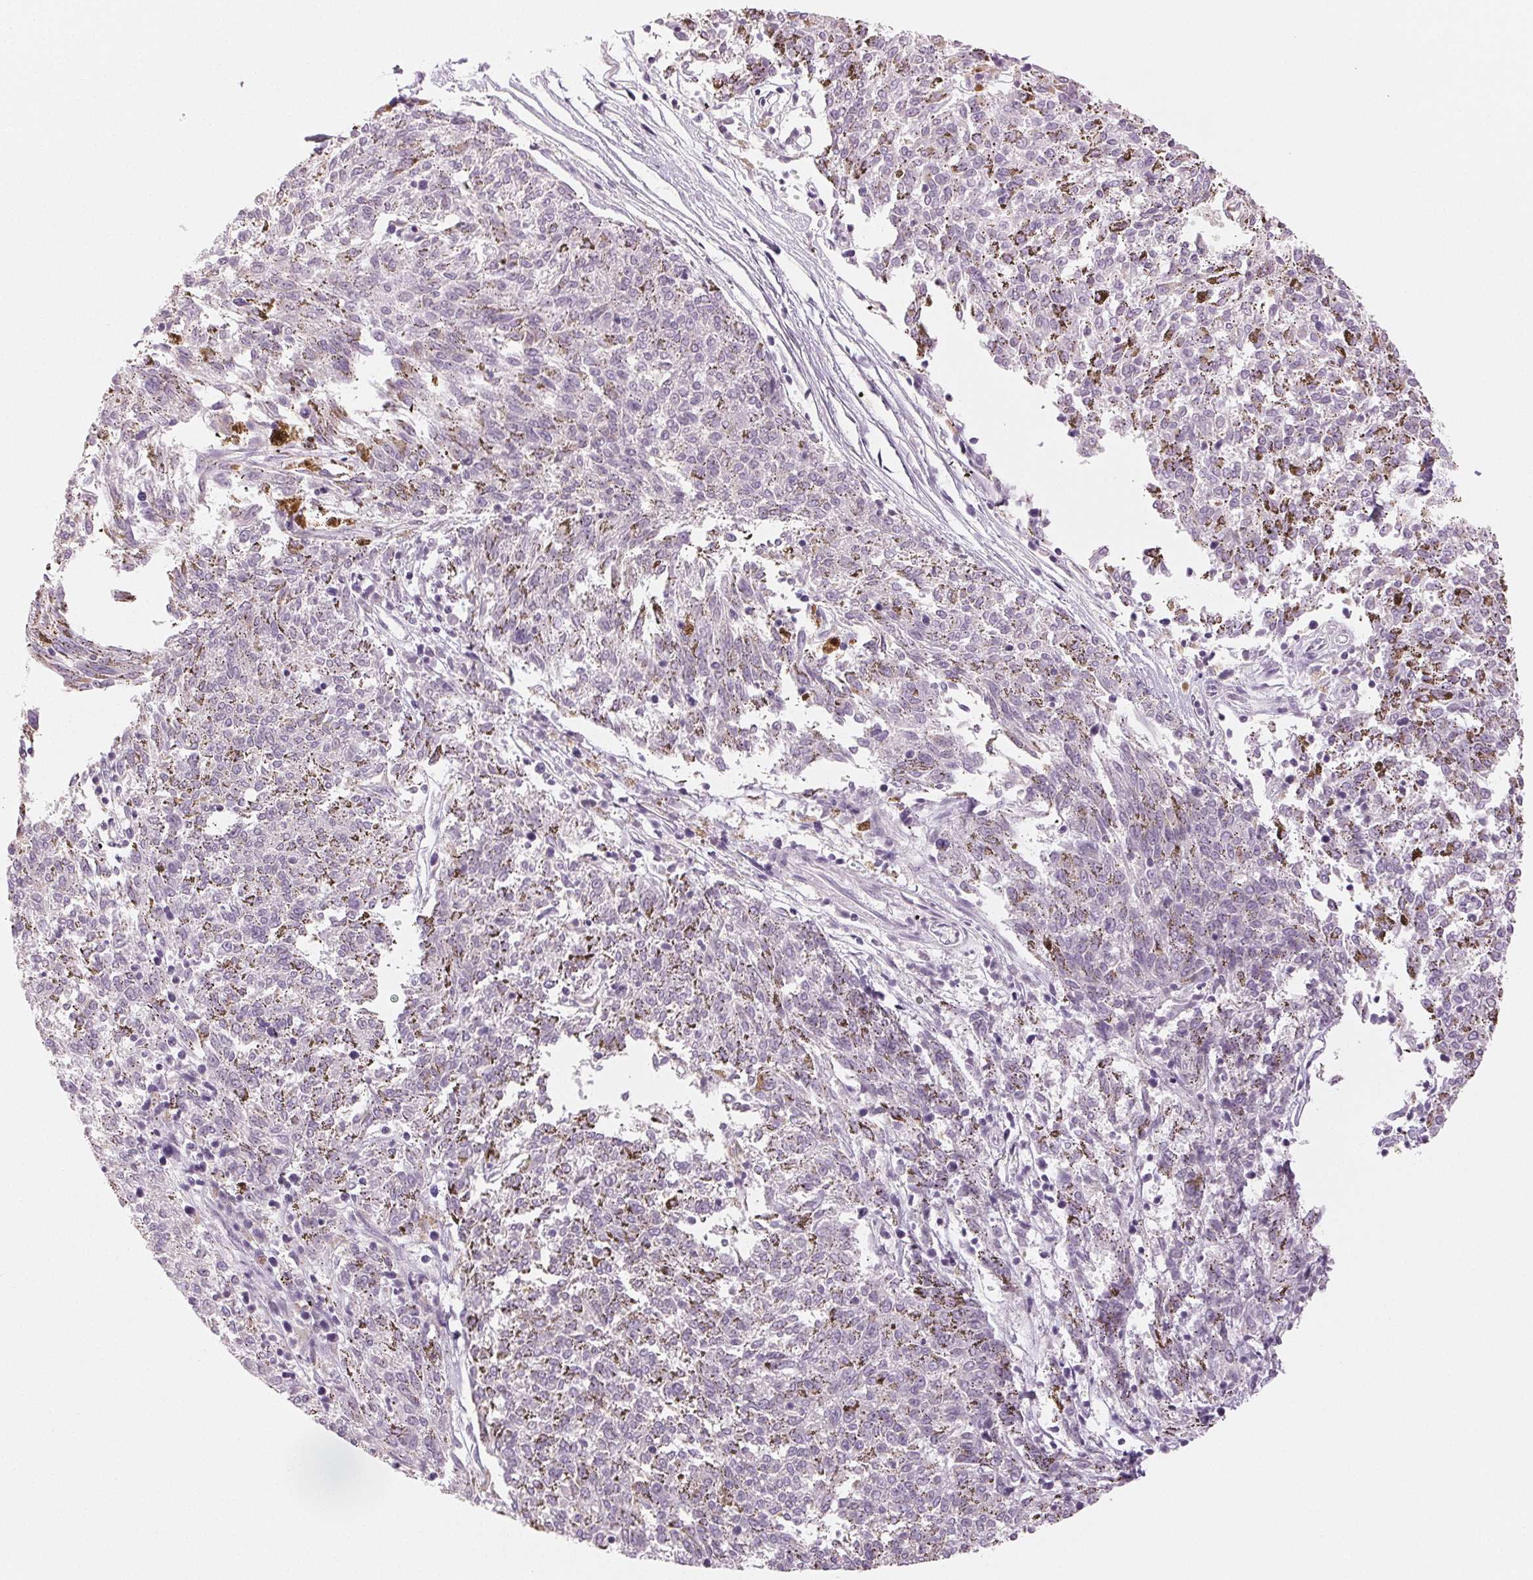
{"staining": {"intensity": "negative", "quantity": "none", "location": "none"}, "tissue": "melanoma", "cell_type": "Tumor cells", "image_type": "cancer", "snomed": [{"axis": "morphology", "description": "Malignant melanoma, NOS"}, {"axis": "topography", "description": "Skin"}], "caption": "Malignant melanoma was stained to show a protein in brown. There is no significant positivity in tumor cells. Nuclei are stained in blue.", "gene": "MAP1LC3A", "patient": {"sex": "female", "age": 72}}